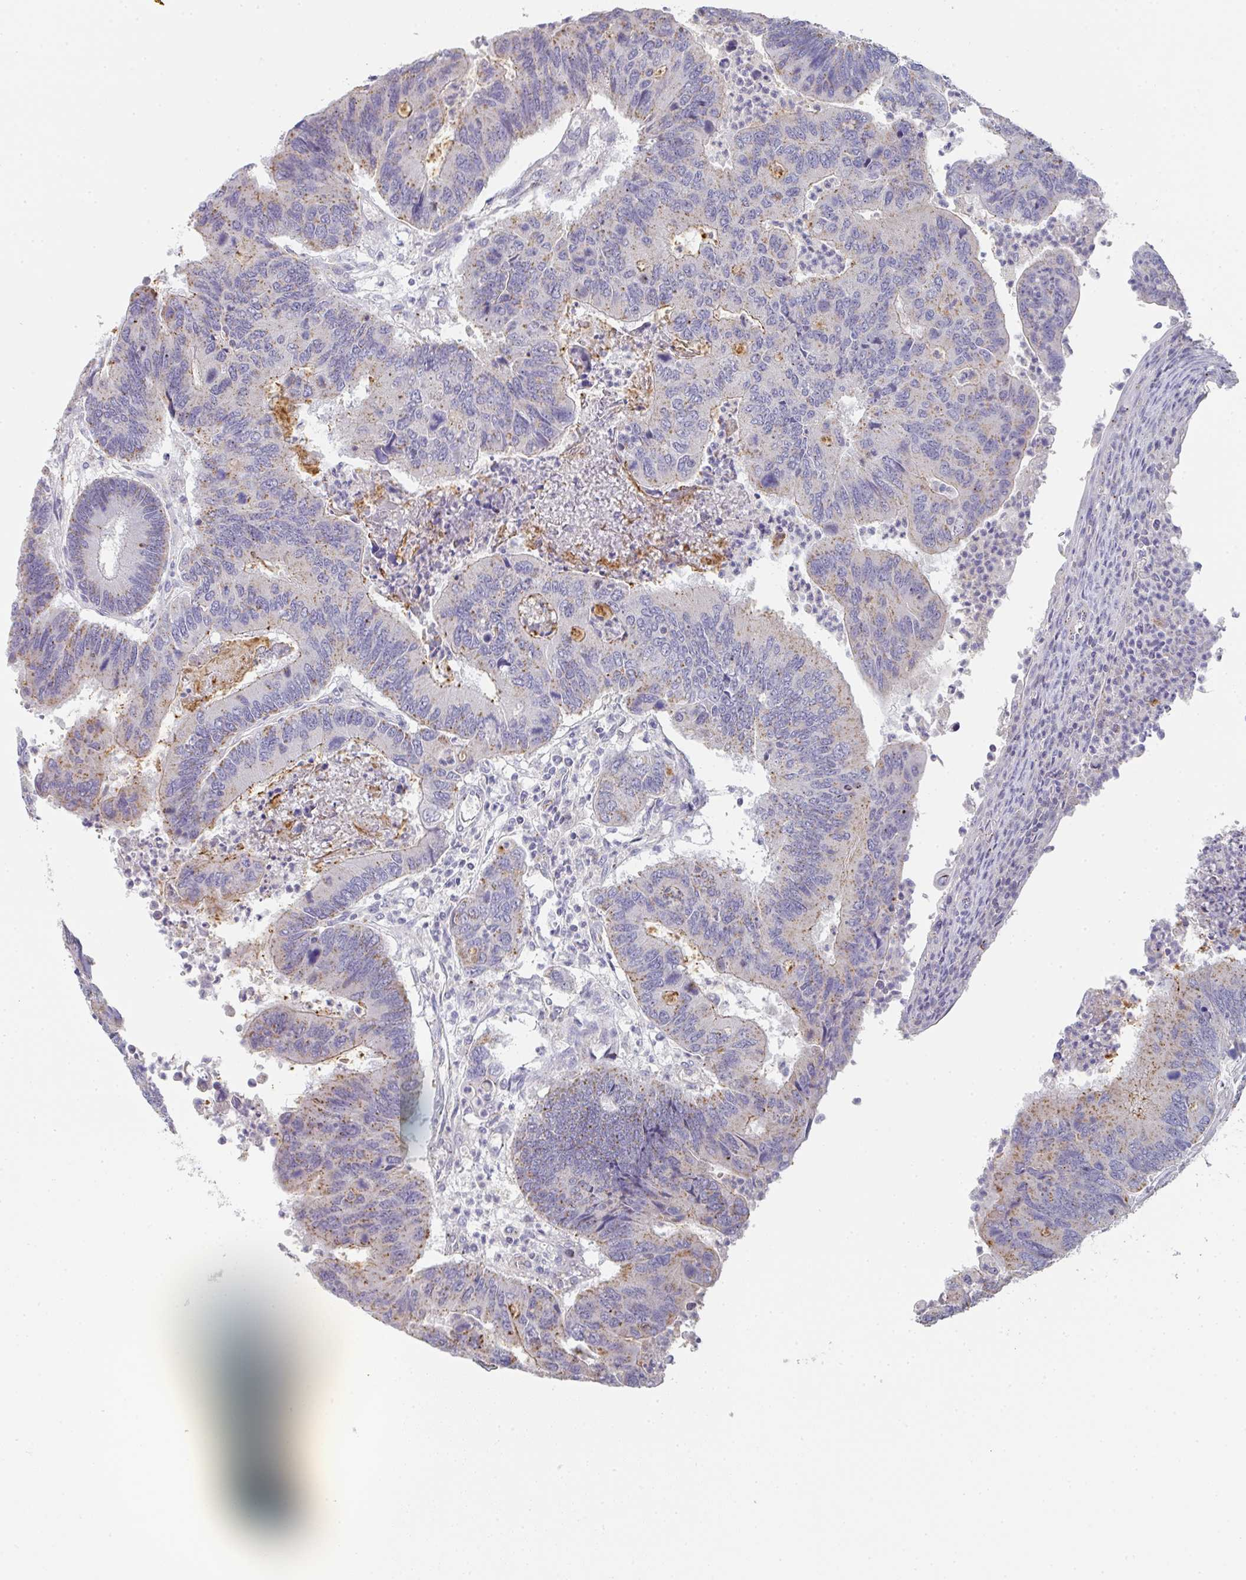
{"staining": {"intensity": "moderate", "quantity": "<25%", "location": "cytoplasmic/membranous"}, "tissue": "colorectal cancer", "cell_type": "Tumor cells", "image_type": "cancer", "snomed": [{"axis": "morphology", "description": "Adenocarcinoma, NOS"}, {"axis": "topography", "description": "Colon"}], "caption": "Adenocarcinoma (colorectal) stained with a brown dye displays moderate cytoplasmic/membranous positive positivity in about <25% of tumor cells.", "gene": "CHMP5", "patient": {"sex": "female", "age": 67}}